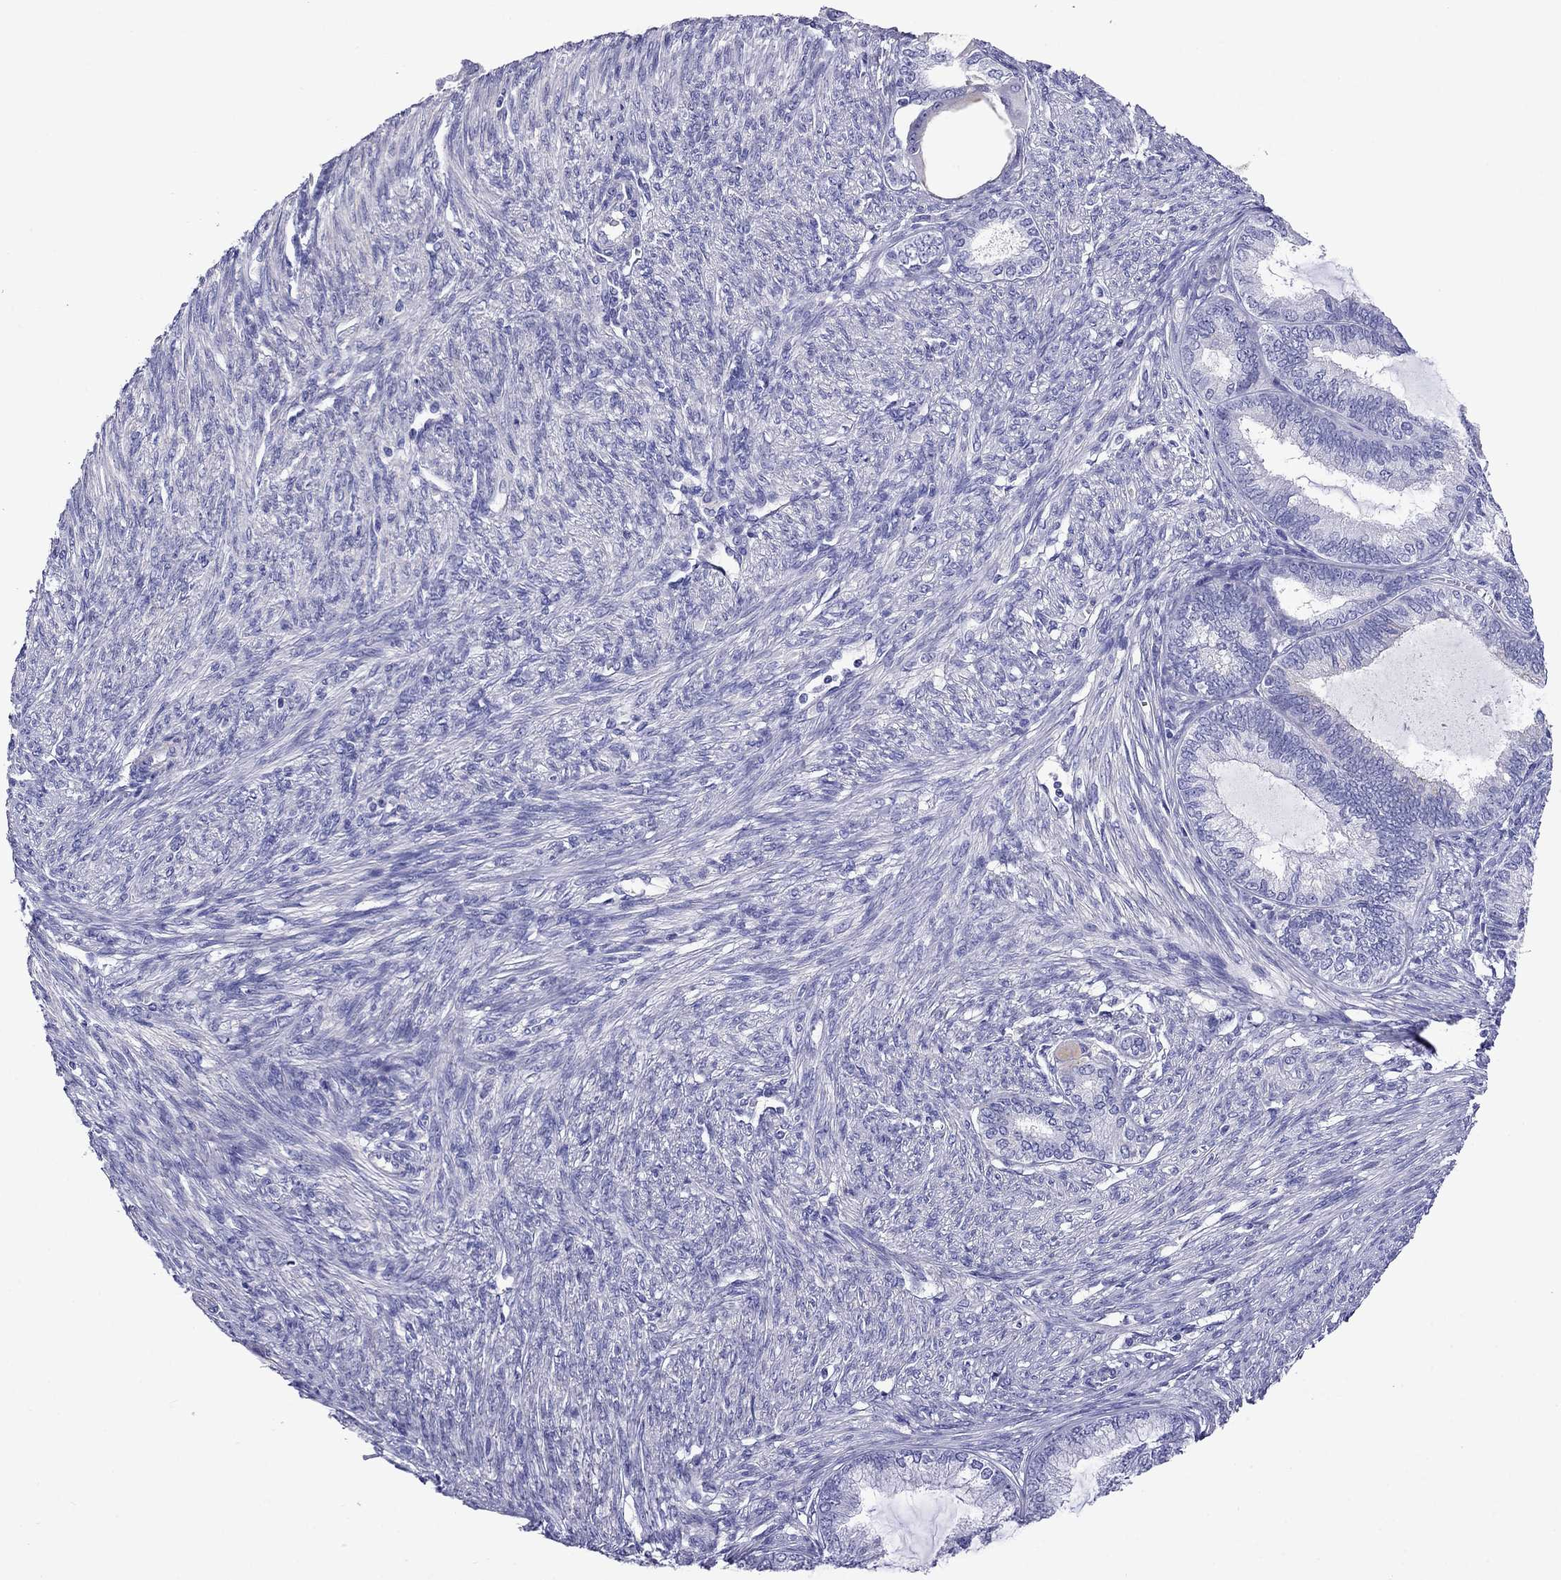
{"staining": {"intensity": "negative", "quantity": "none", "location": "none"}, "tissue": "endometrial cancer", "cell_type": "Tumor cells", "image_type": "cancer", "snomed": [{"axis": "morphology", "description": "Adenocarcinoma, NOS"}, {"axis": "topography", "description": "Endometrium"}], "caption": "Tumor cells are negative for protein expression in human endometrial adenocarcinoma.", "gene": "SCG2", "patient": {"sex": "female", "age": 86}}